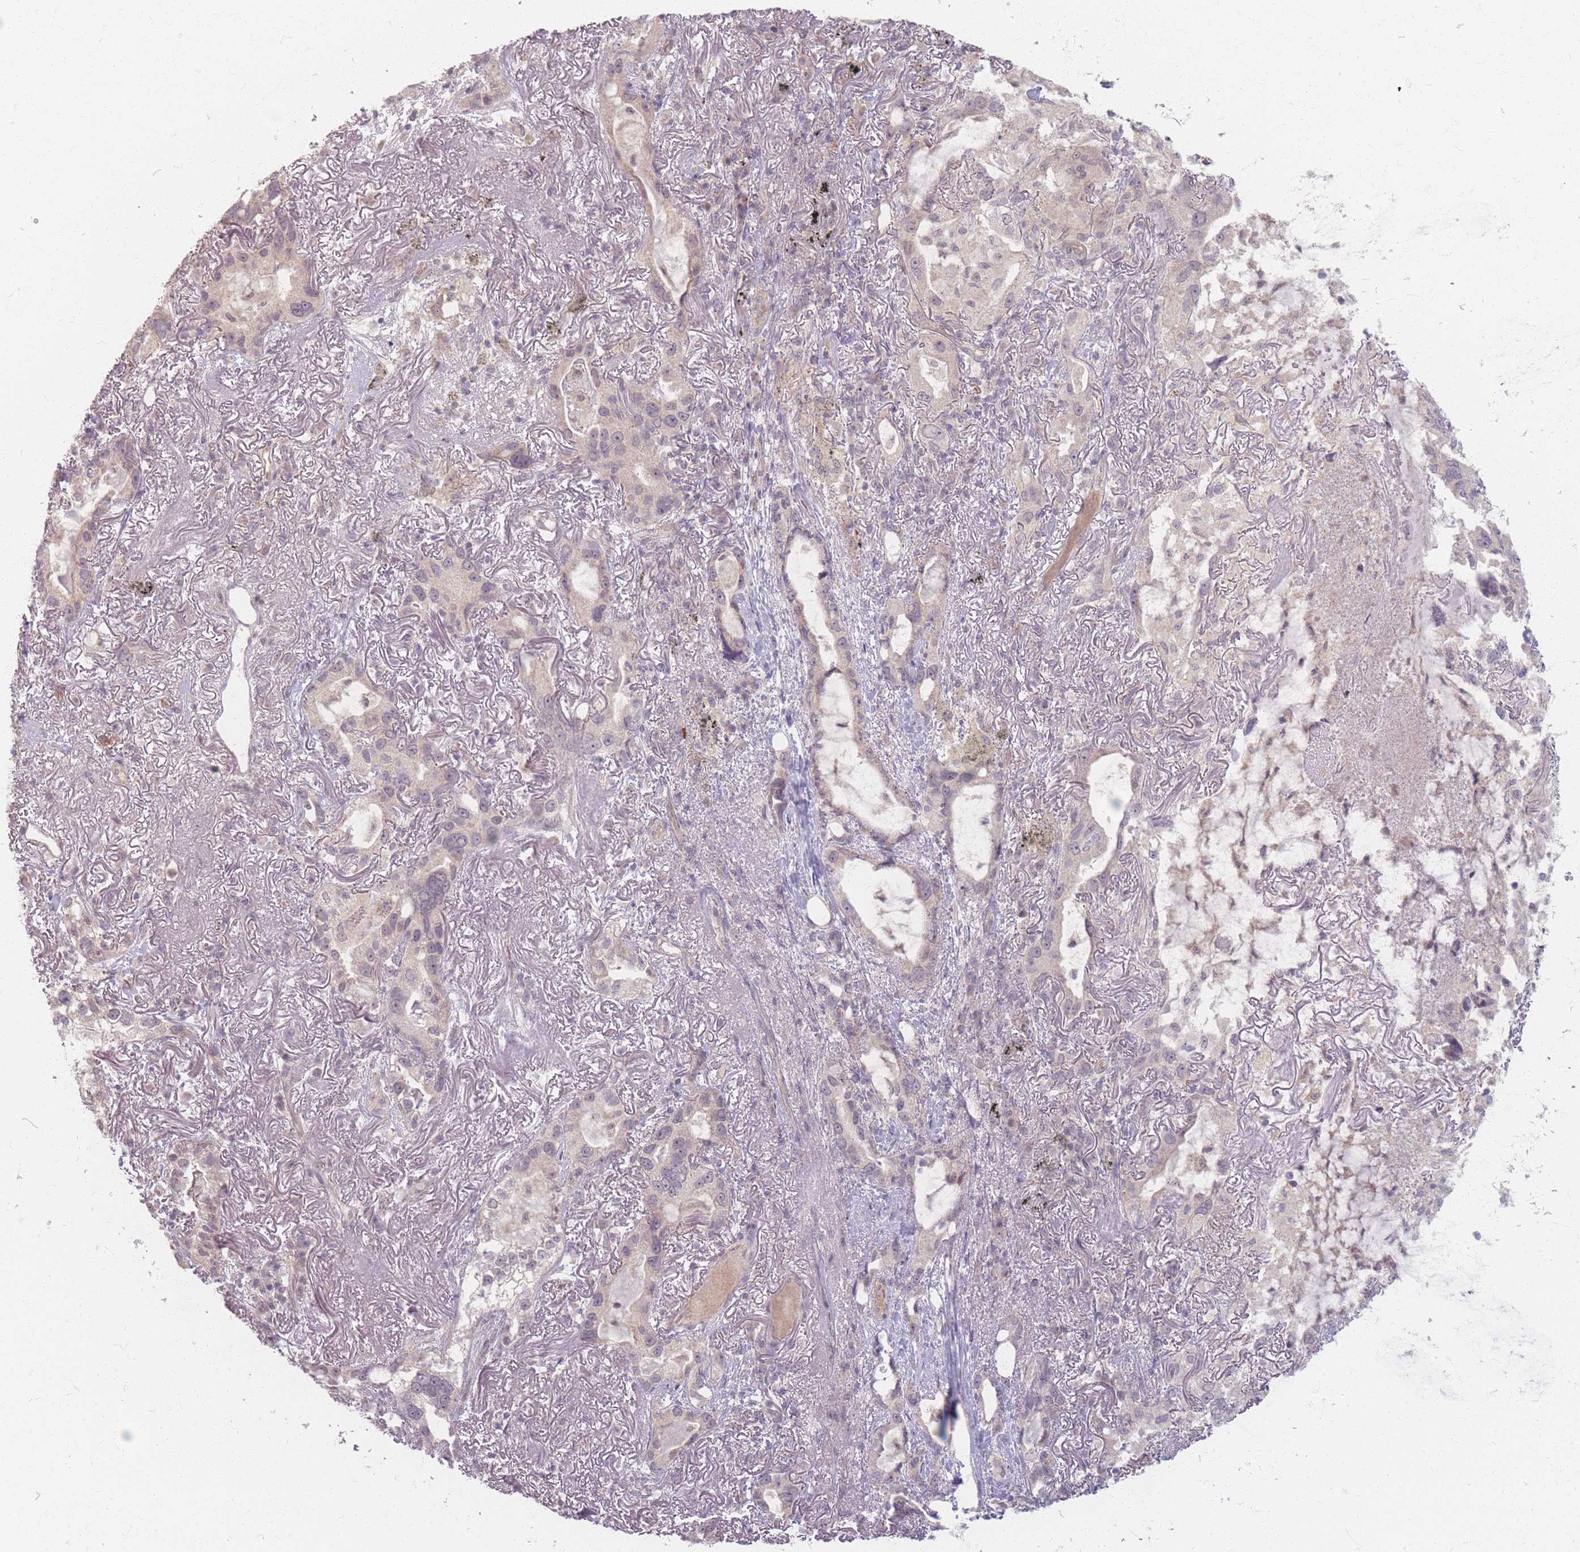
{"staining": {"intensity": "weak", "quantity": "25%-75%", "location": "cytoplasmic/membranous"}, "tissue": "lung cancer", "cell_type": "Tumor cells", "image_type": "cancer", "snomed": [{"axis": "morphology", "description": "Adenocarcinoma, NOS"}, {"axis": "topography", "description": "Lung"}], "caption": "The photomicrograph exhibits a brown stain indicating the presence of a protein in the cytoplasmic/membranous of tumor cells in lung adenocarcinoma.", "gene": "GABRA6", "patient": {"sex": "female", "age": 69}}